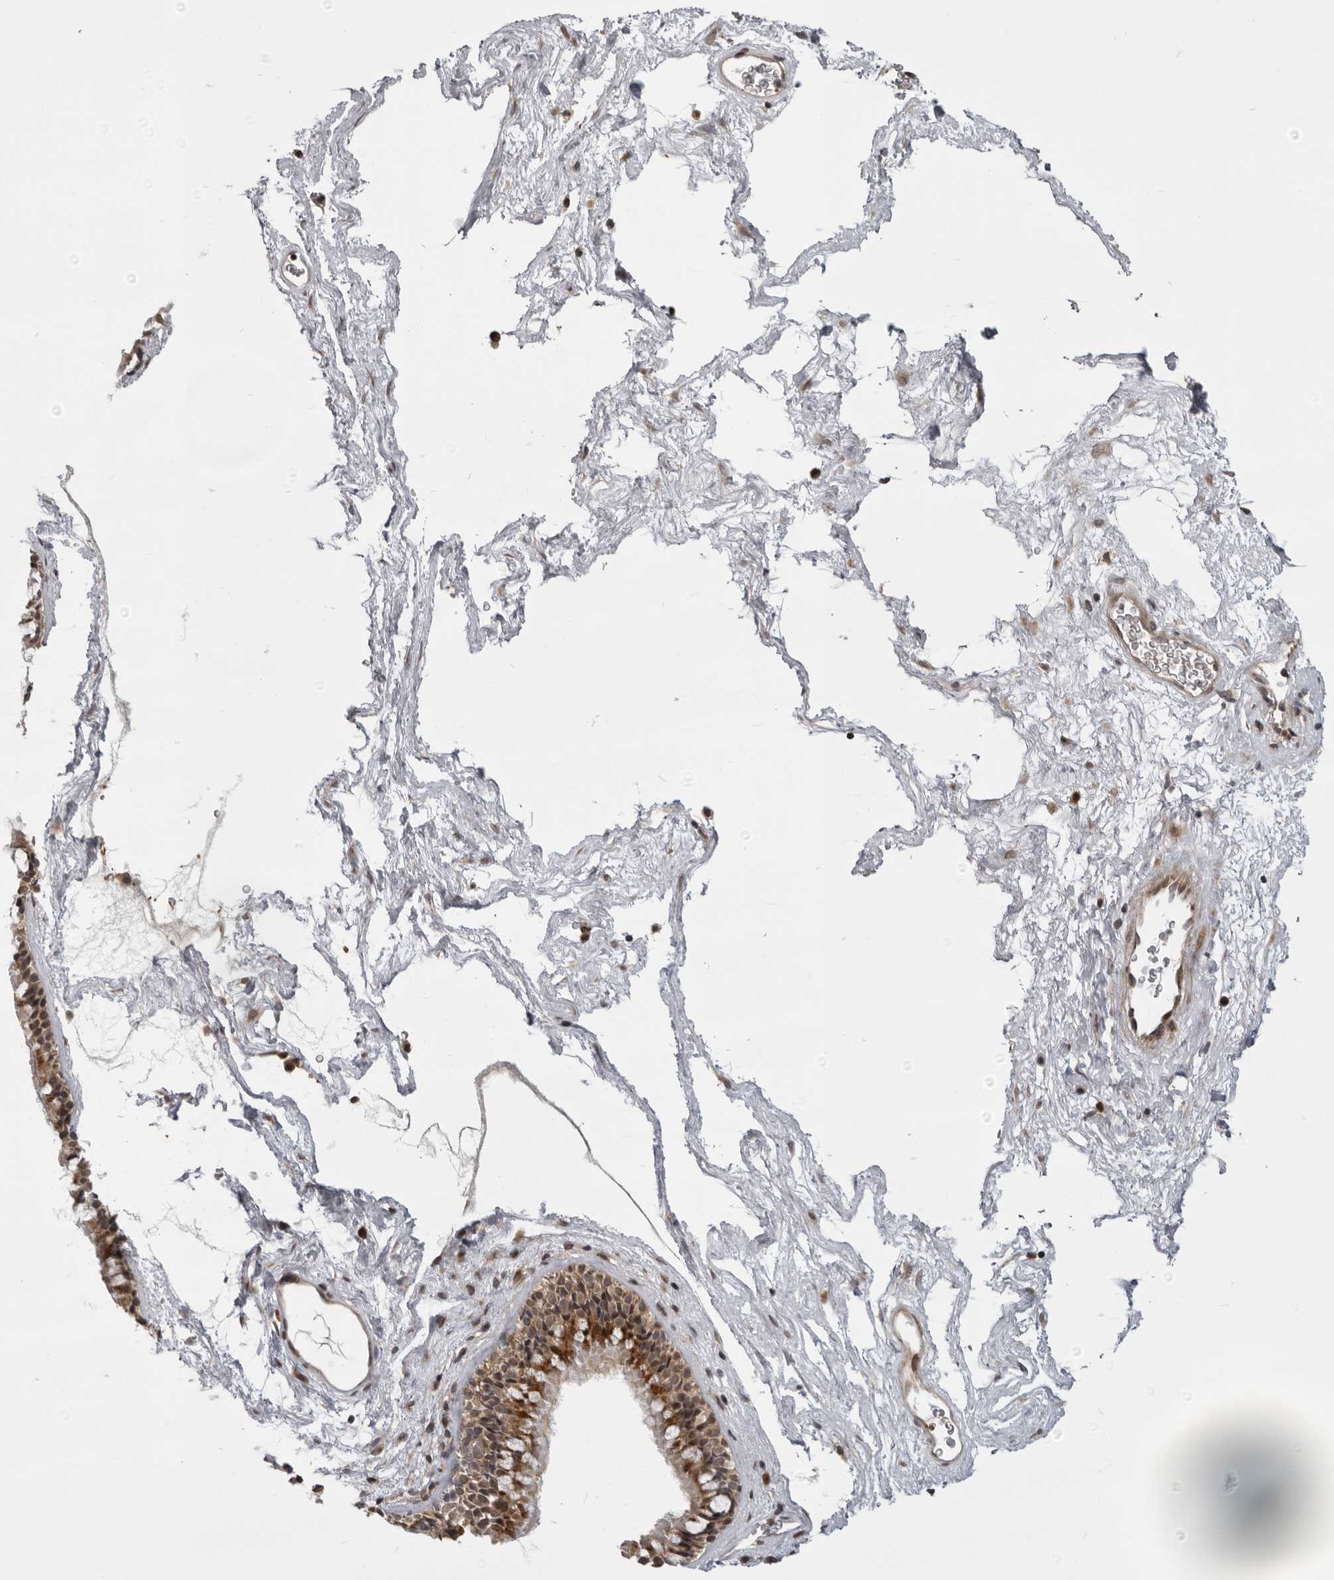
{"staining": {"intensity": "moderate", "quantity": ">75%", "location": "cytoplasmic/membranous,nuclear"}, "tissue": "nasopharynx", "cell_type": "Respiratory epithelial cells", "image_type": "normal", "snomed": [{"axis": "morphology", "description": "Normal tissue, NOS"}, {"axis": "morphology", "description": "Inflammation, NOS"}, {"axis": "topography", "description": "Nasopharynx"}], "caption": "Human nasopharynx stained for a protein (brown) exhibits moderate cytoplasmic/membranous,nuclear positive positivity in approximately >75% of respiratory epithelial cells.", "gene": "C1orf109", "patient": {"sex": "male", "age": 48}}